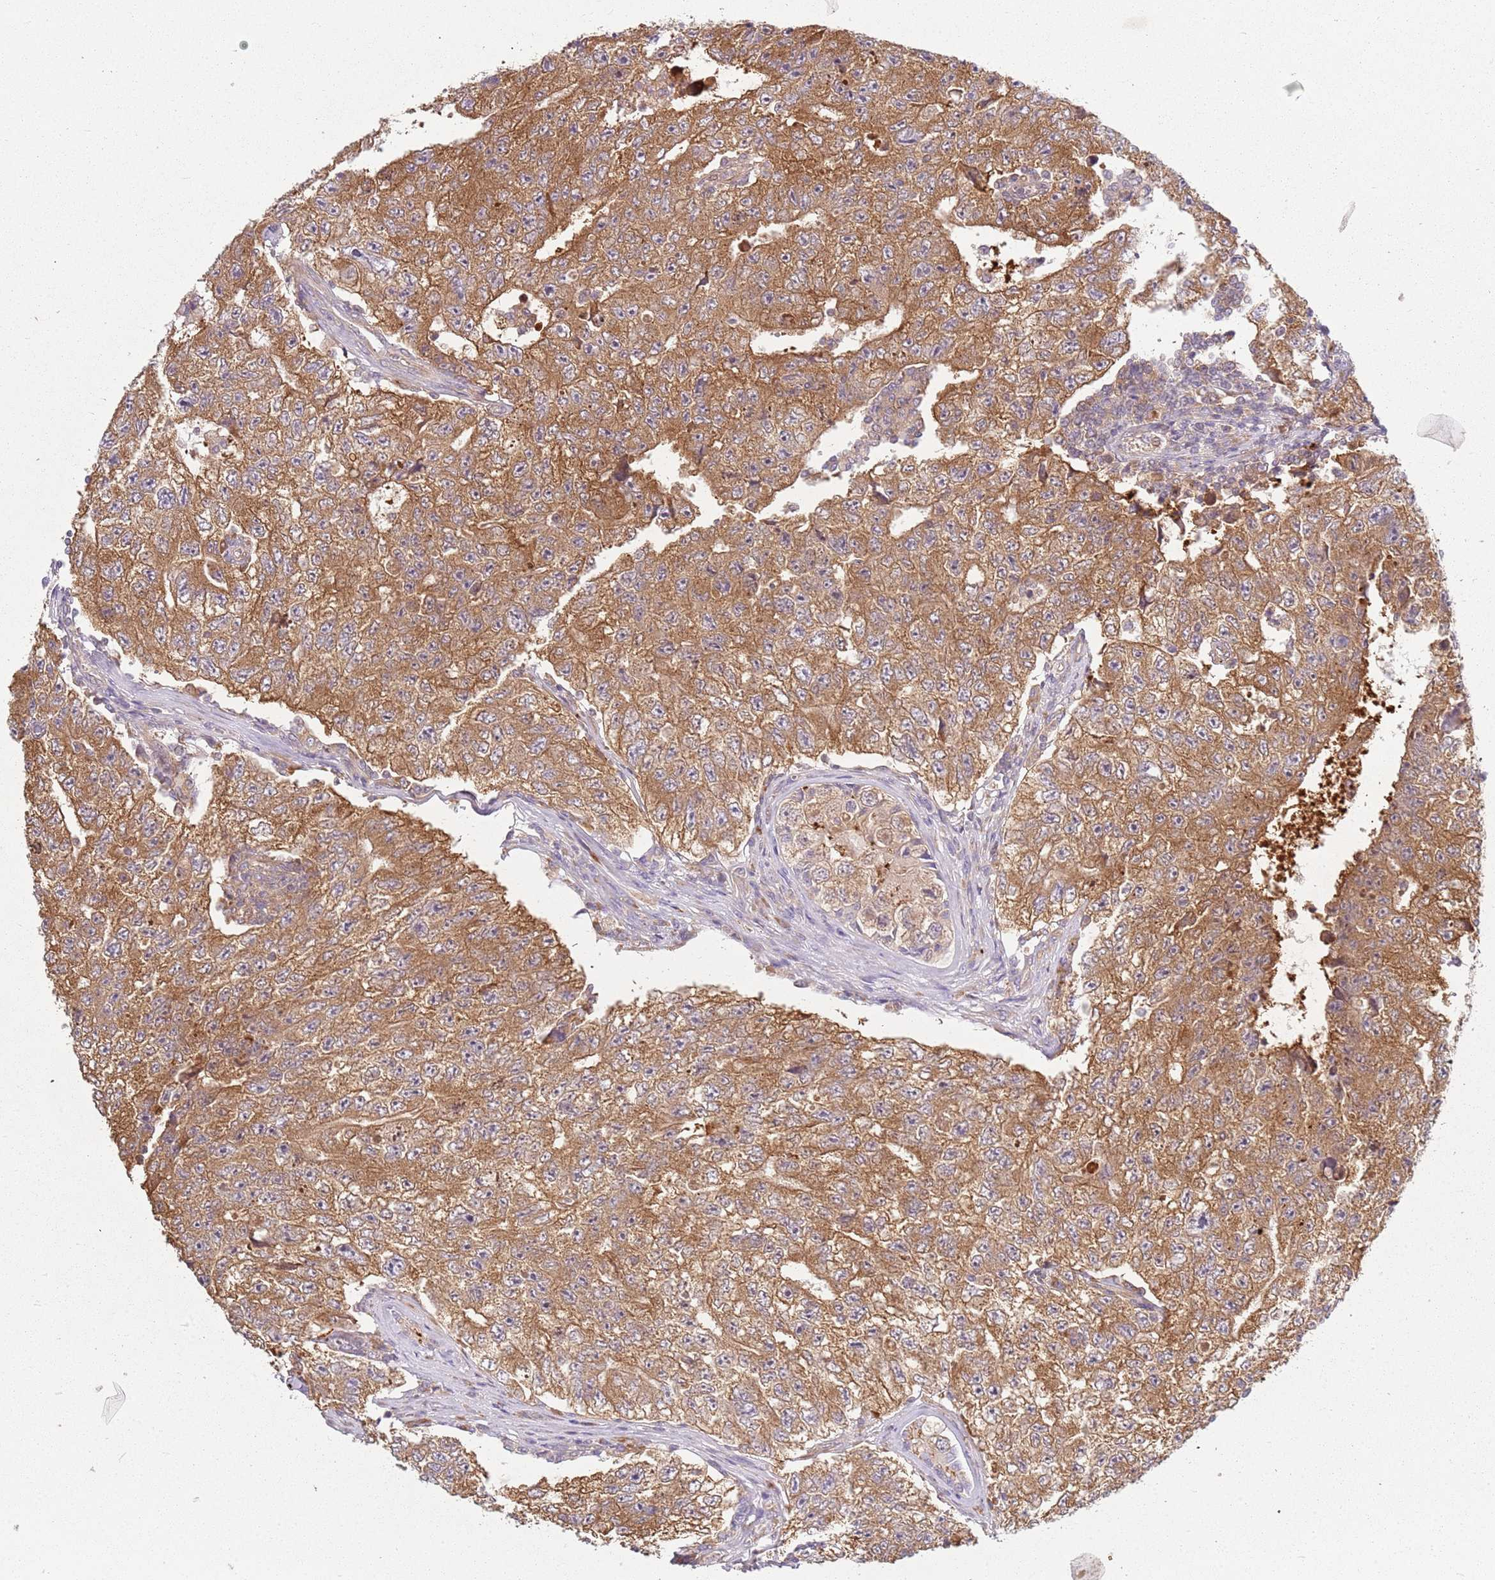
{"staining": {"intensity": "strong", "quantity": ">75%", "location": "cytoplasmic/membranous"}, "tissue": "testis cancer", "cell_type": "Tumor cells", "image_type": "cancer", "snomed": [{"axis": "morphology", "description": "Carcinoma, Embryonal, NOS"}, {"axis": "topography", "description": "Testis"}], "caption": "A micrograph showing strong cytoplasmic/membranous positivity in about >75% of tumor cells in embryonal carcinoma (testis), as visualized by brown immunohistochemical staining.", "gene": "RPS28", "patient": {"sex": "male", "age": 17}}